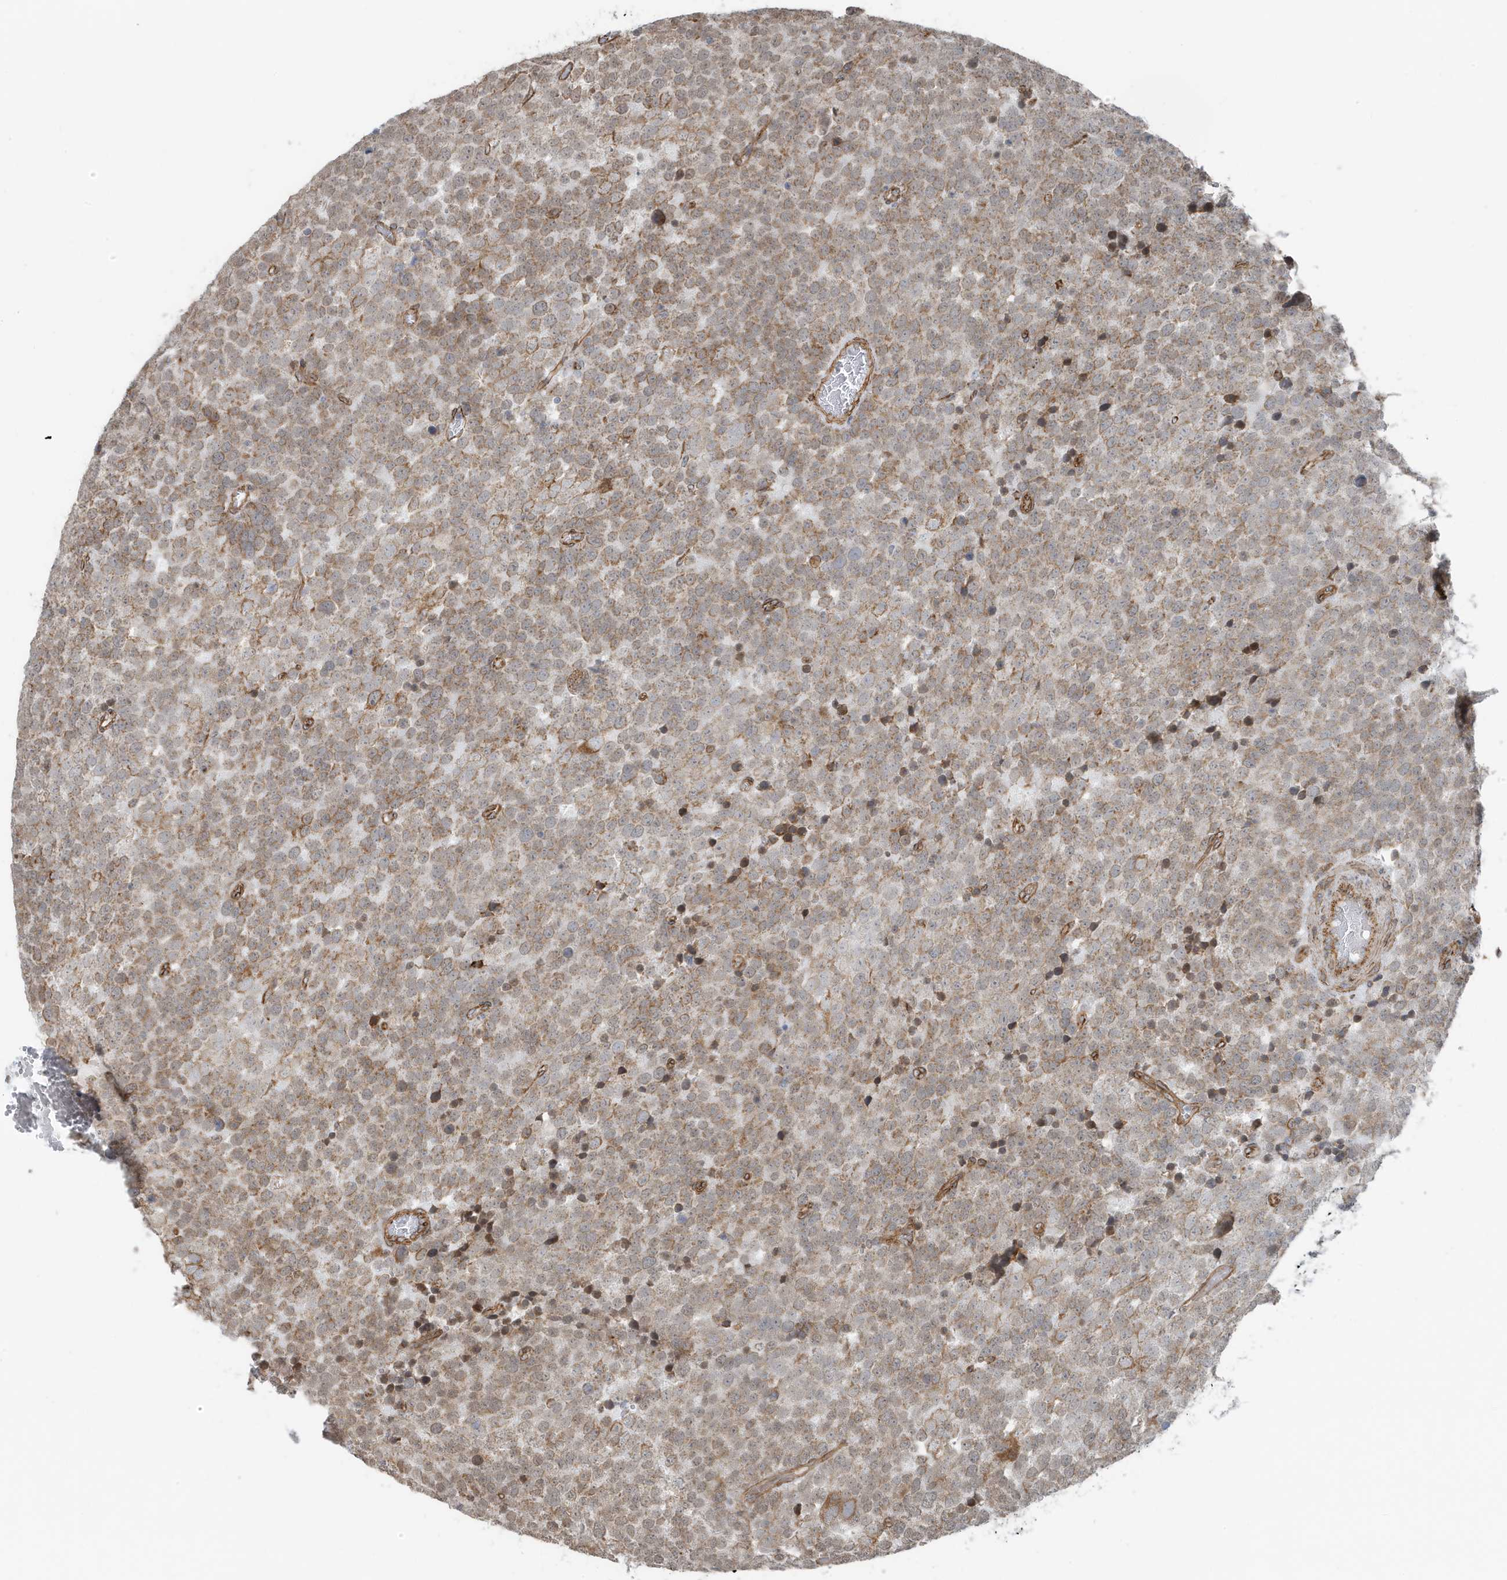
{"staining": {"intensity": "moderate", "quantity": "25%-75%", "location": "cytoplasmic/membranous"}, "tissue": "testis cancer", "cell_type": "Tumor cells", "image_type": "cancer", "snomed": [{"axis": "morphology", "description": "Seminoma, NOS"}, {"axis": "topography", "description": "Testis"}], "caption": "Brown immunohistochemical staining in human testis cancer (seminoma) reveals moderate cytoplasmic/membranous expression in approximately 25%-75% of tumor cells.", "gene": "CHCHD4", "patient": {"sex": "male", "age": 71}}